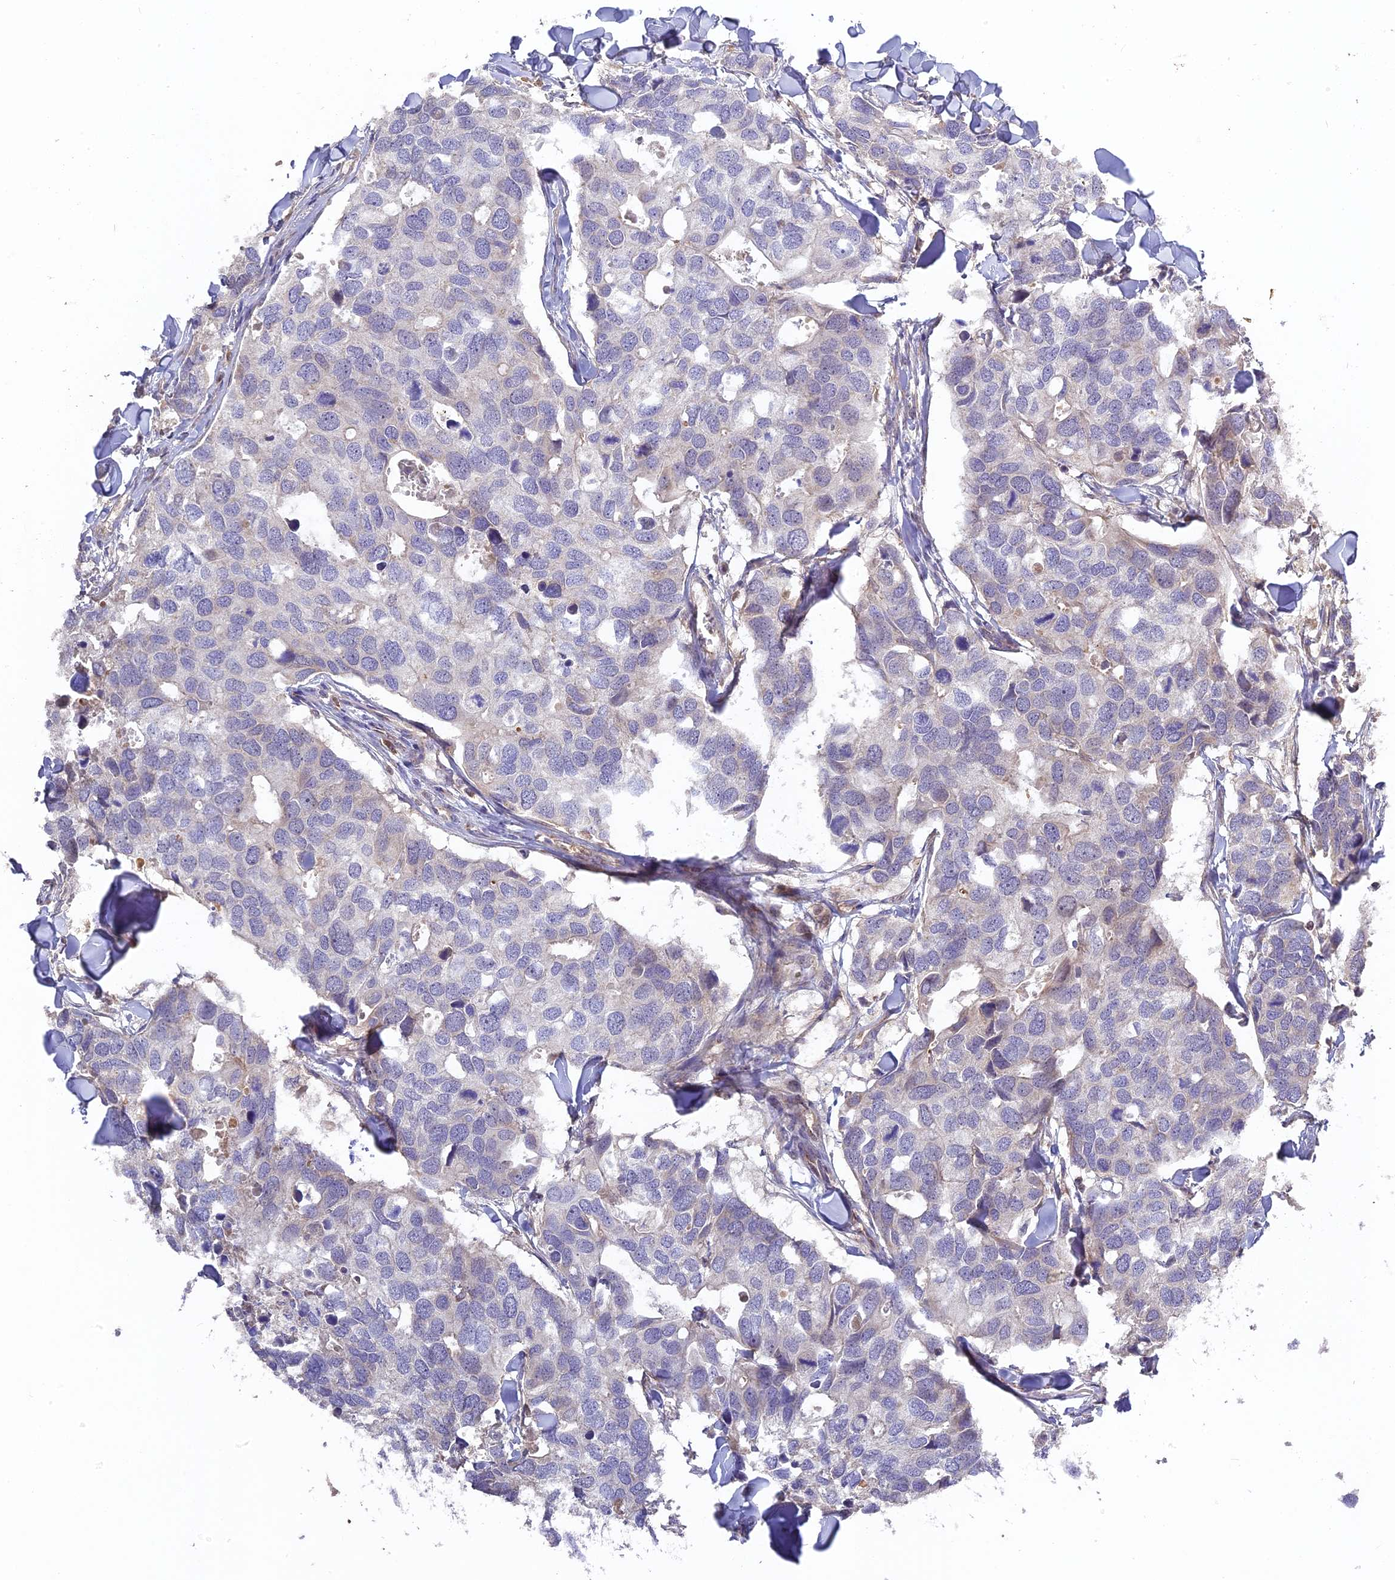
{"staining": {"intensity": "negative", "quantity": "none", "location": "none"}, "tissue": "breast cancer", "cell_type": "Tumor cells", "image_type": "cancer", "snomed": [{"axis": "morphology", "description": "Duct carcinoma"}, {"axis": "topography", "description": "Breast"}], "caption": "This histopathology image is of breast cancer (infiltrating ductal carcinoma) stained with immunohistochemistry (IHC) to label a protein in brown with the nuclei are counter-stained blue. There is no staining in tumor cells.", "gene": "RPIA", "patient": {"sex": "female", "age": 83}}